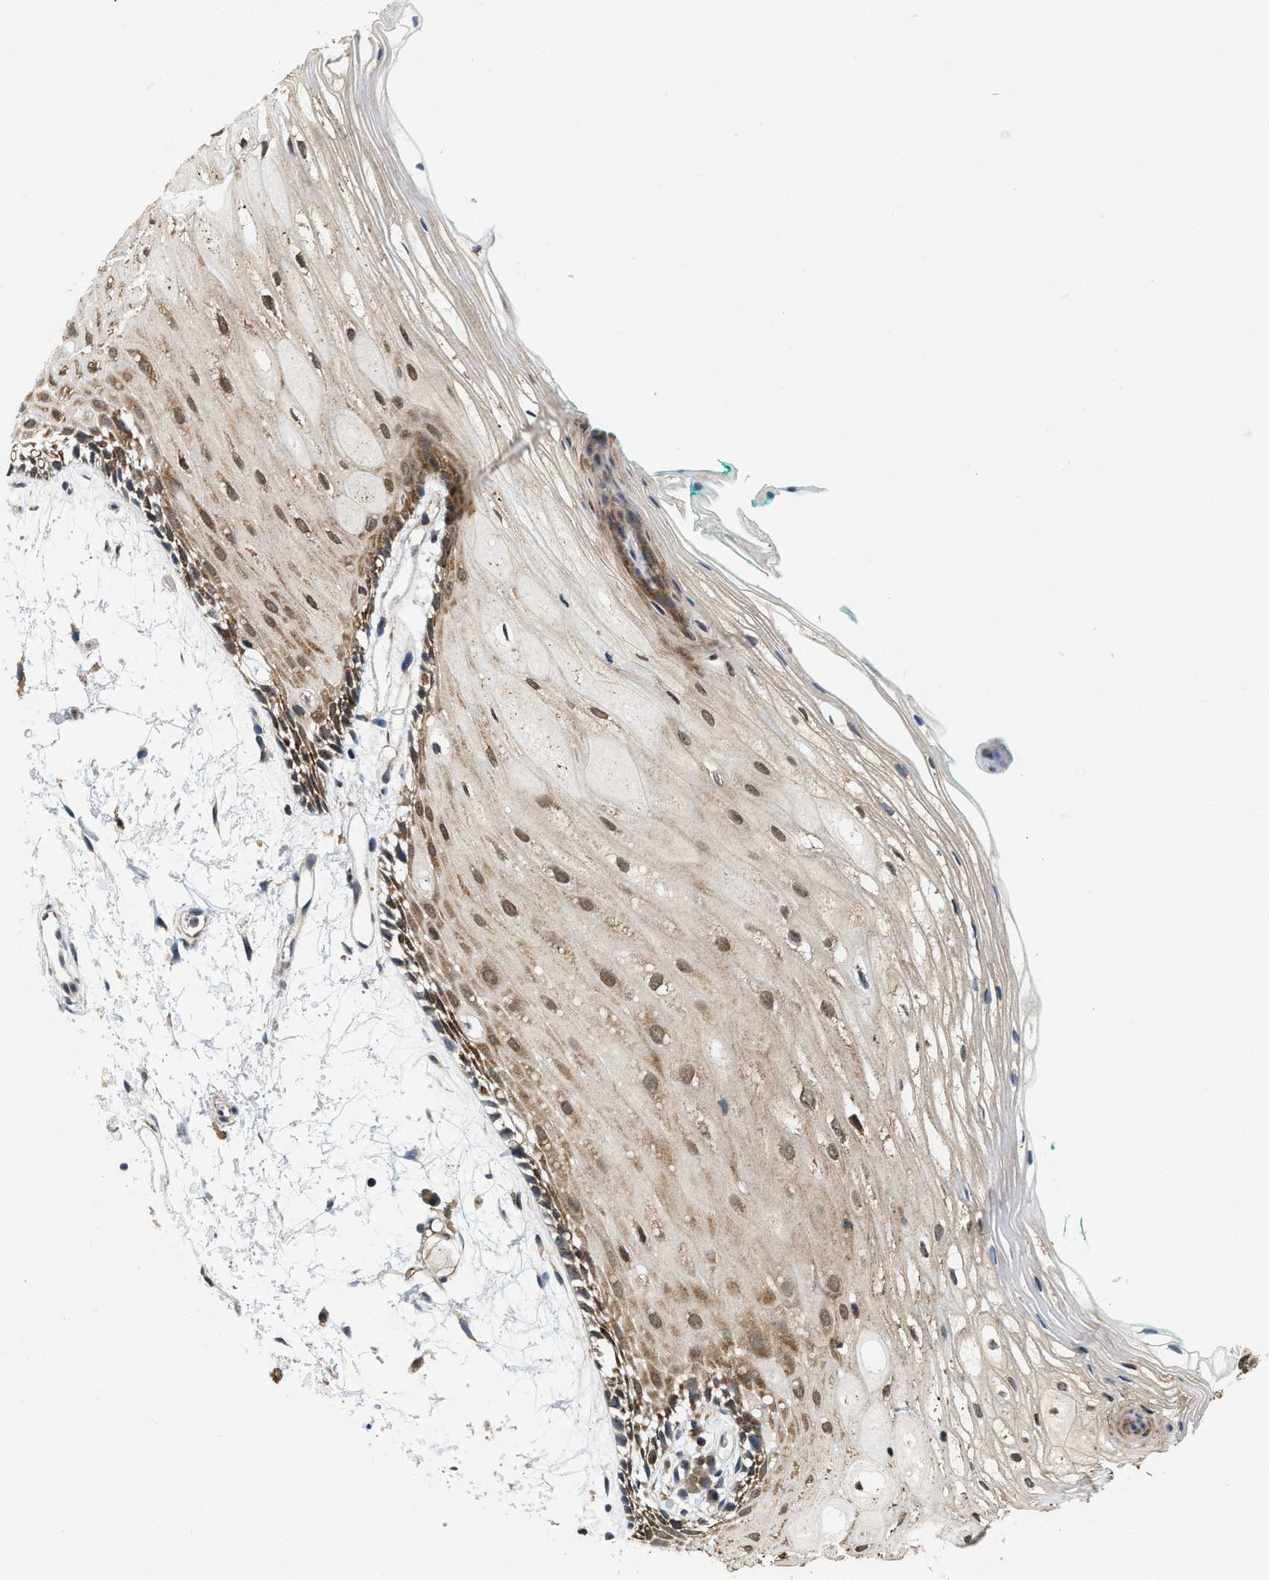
{"staining": {"intensity": "moderate", "quantity": ">75%", "location": "cytoplasmic/membranous,nuclear"}, "tissue": "oral mucosa", "cell_type": "Squamous epithelial cells", "image_type": "normal", "snomed": [{"axis": "morphology", "description": "Normal tissue, NOS"}, {"axis": "topography", "description": "Skeletal muscle"}, {"axis": "topography", "description": "Oral tissue"}, {"axis": "topography", "description": "Peripheral nerve tissue"}], "caption": "A medium amount of moderate cytoplasmic/membranous,nuclear positivity is appreciated in approximately >75% of squamous epithelial cells in normal oral mucosa. The staining was performed using DAB, with brown indicating positive protein expression. Nuclei are stained blue with hematoxylin.", "gene": "ATF7IP", "patient": {"sex": "female", "age": 84}}